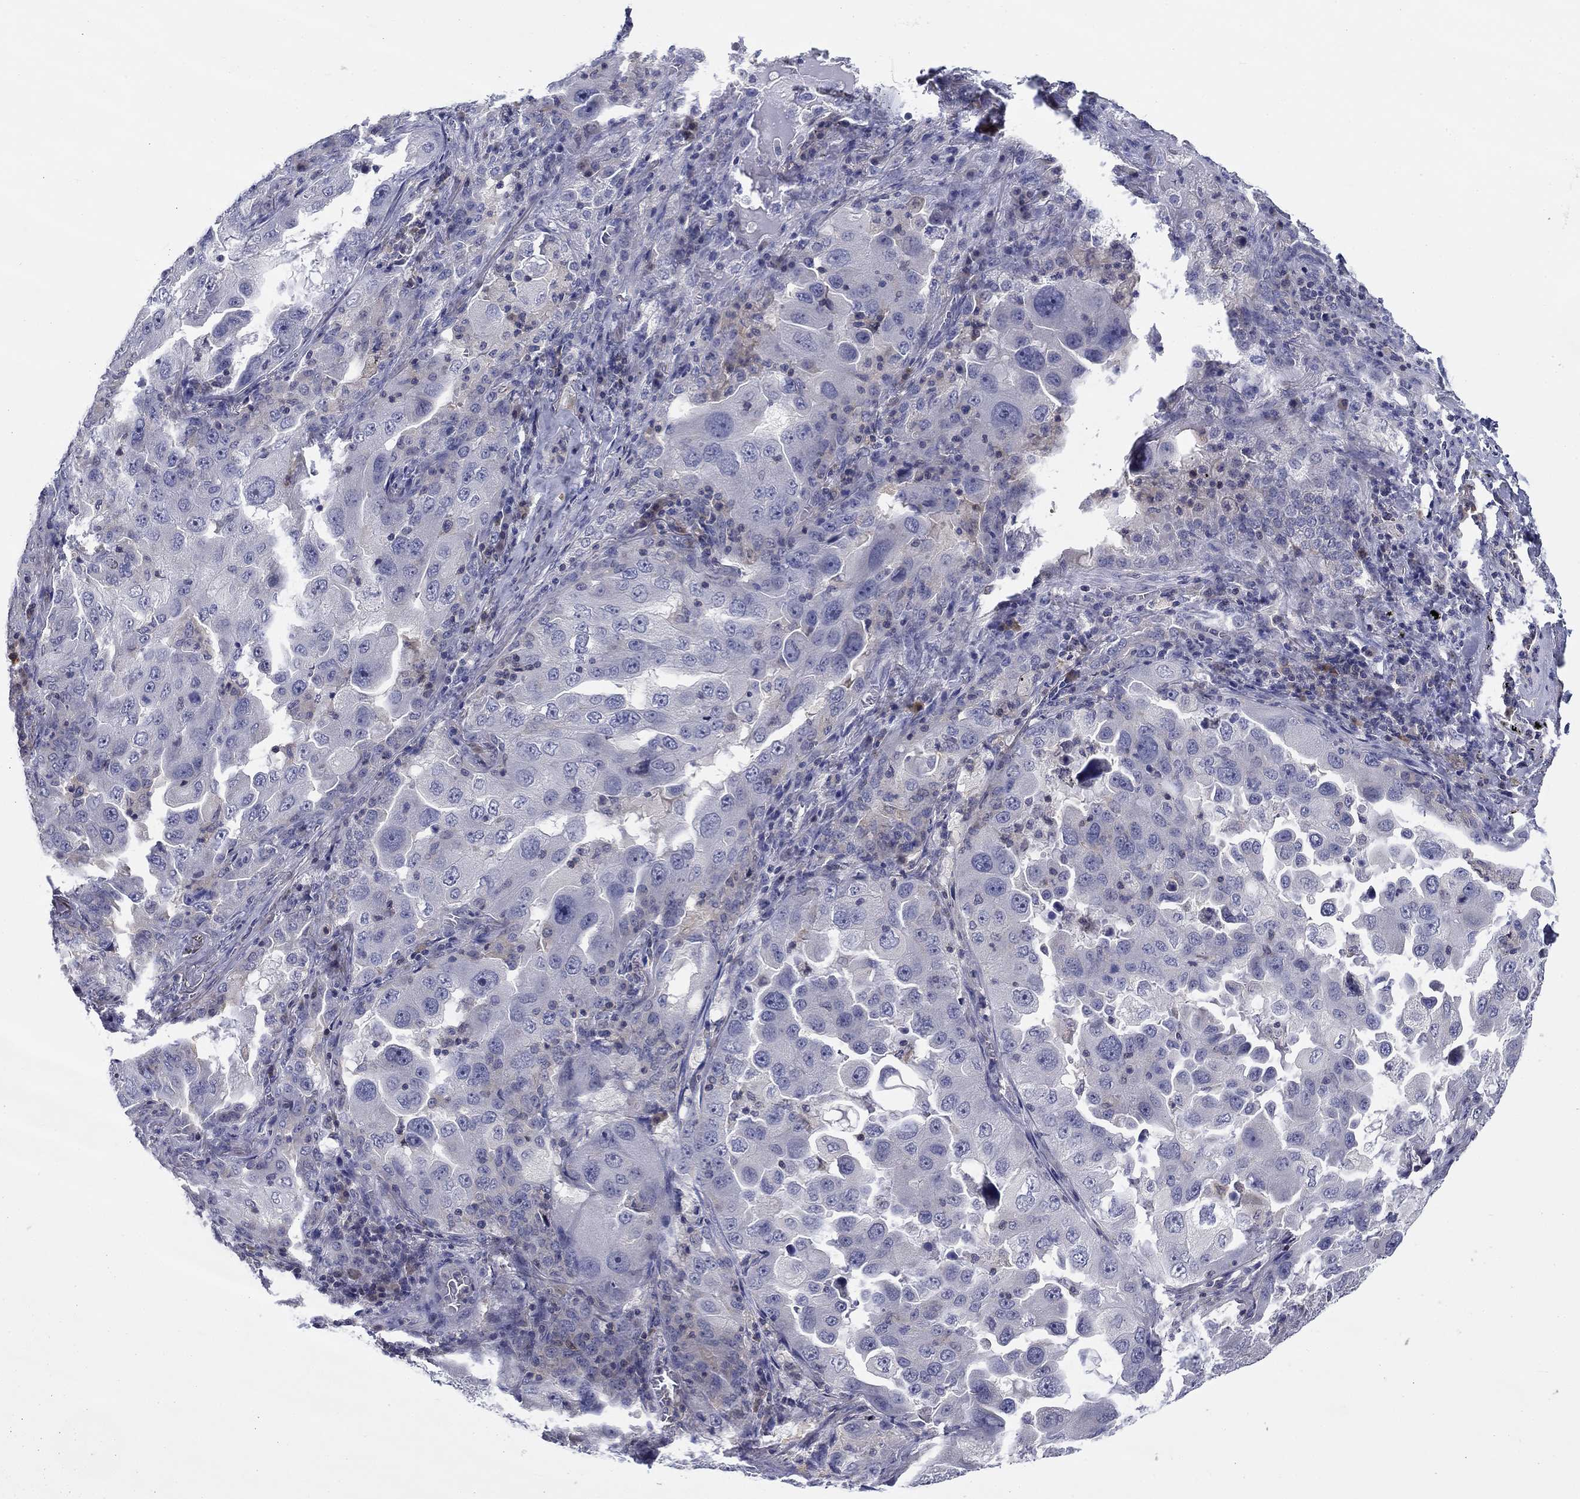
{"staining": {"intensity": "negative", "quantity": "none", "location": "none"}, "tissue": "lung cancer", "cell_type": "Tumor cells", "image_type": "cancer", "snomed": [{"axis": "morphology", "description": "Adenocarcinoma, NOS"}, {"axis": "topography", "description": "Lung"}], "caption": "Tumor cells show no significant protein expression in lung cancer.", "gene": "POU2F2", "patient": {"sex": "female", "age": 61}}